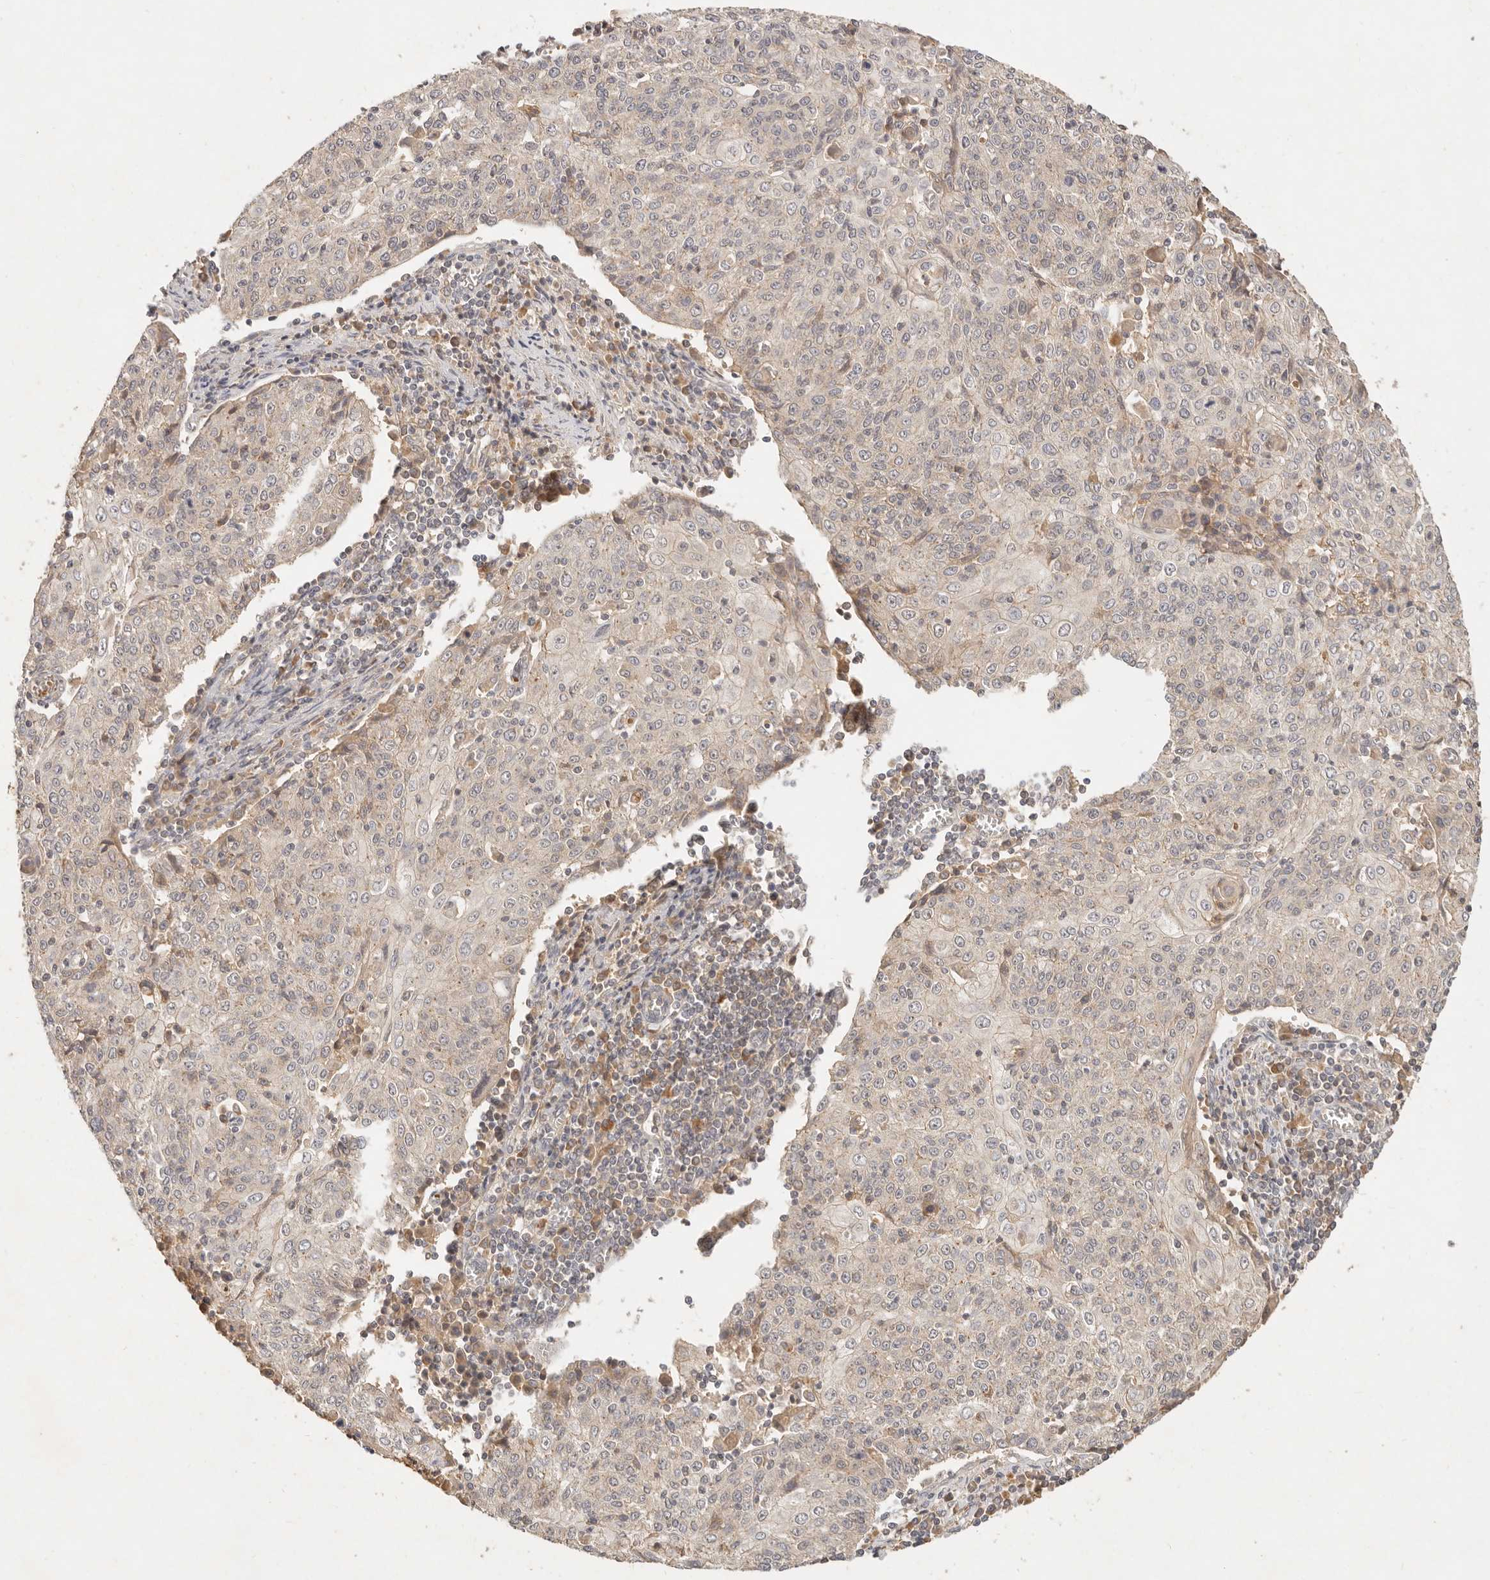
{"staining": {"intensity": "weak", "quantity": "<25%", "location": "cytoplasmic/membranous"}, "tissue": "cervical cancer", "cell_type": "Tumor cells", "image_type": "cancer", "snomed": [{"axis": "morphology", "description": "Squamous cell carcinoma, NOS"}, {"axis": "topography", "description": "Cervix"}], "caption": "Human cervical cancer stained for a protein using immunohistochemistry (IHC) exhibits no positivity in tumor cells.", "gene": "FREM2", "patient": {"sex": "female", "age": 48}}